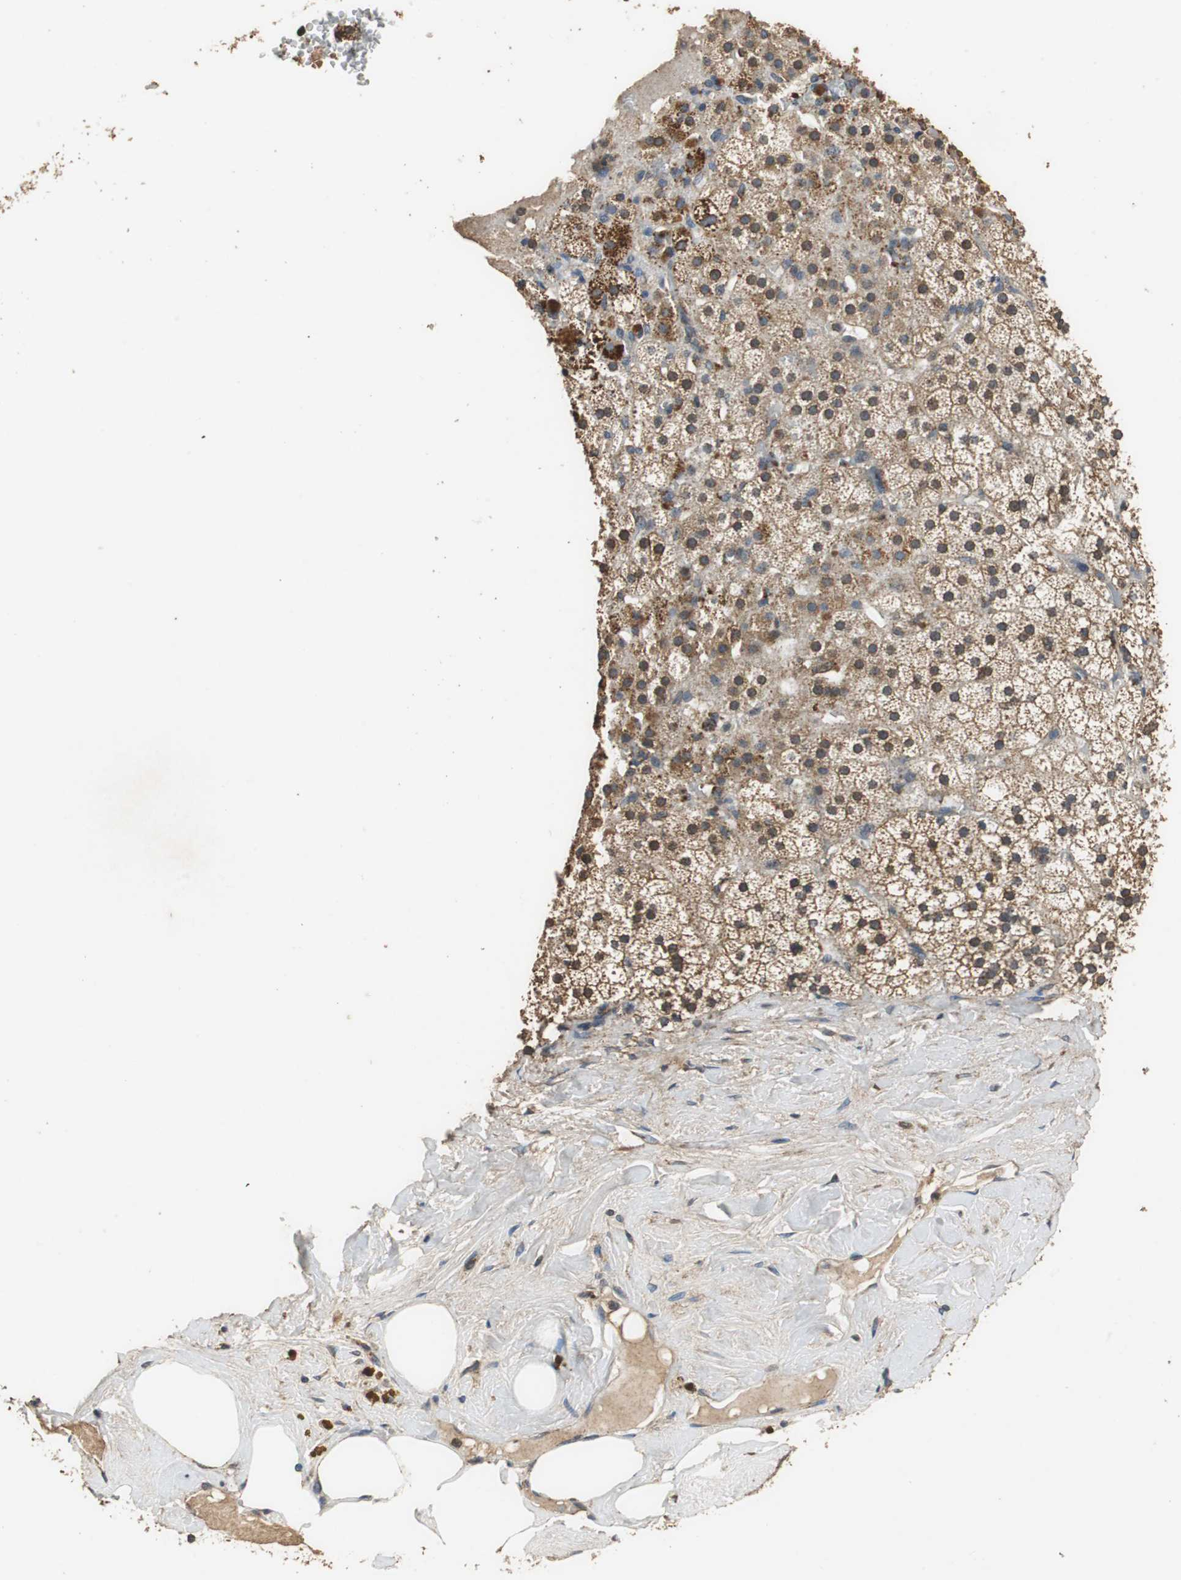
{"staining": {"intensity": "moderate", "quantity": ">75%", "location": "cytoplasmic/membranous"}, "tissue": "adrenal gland", "cell_type": "Glandular cells", "image_type": "normal", "snomed": [{"axis": "morphology", "description": "Normal tissue, NOS"}, {"axis": "topography", "description": "Adrenal gland"}], "caption": "Protein expression analysis of unremarkable human adrenal gland reveals moderate cytoplasmic/membranous expression in about >75% of glandular cells.", "gene": "NNT", "patient": {"sex": "male", "age": 35}}